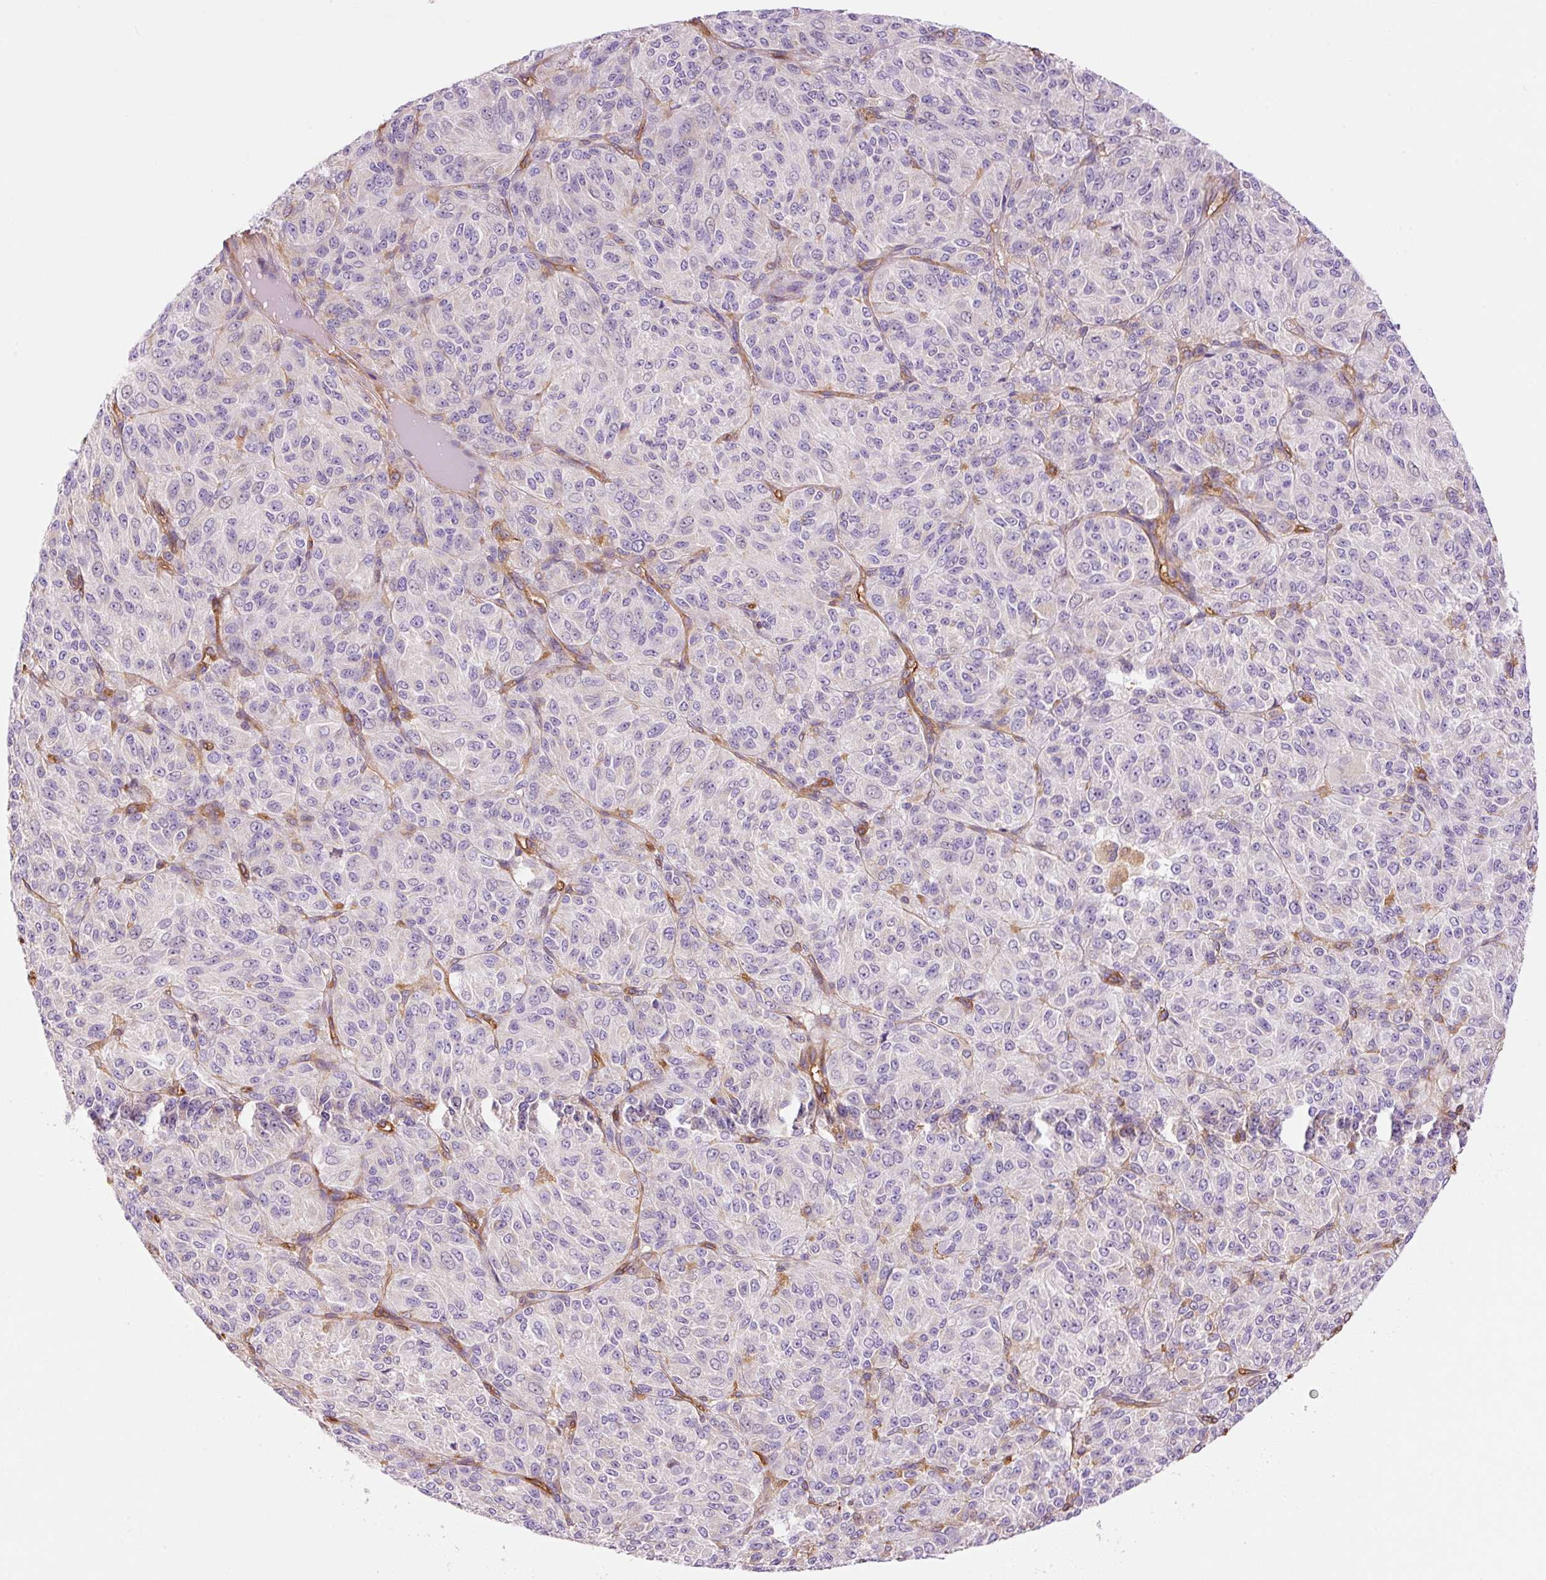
{"staining": {"intensity": "negative", "quantity": "none", "location": "none"}, "tissue": "melanoma", "cell_type": "Tumor cells", "image_type": "cancer", "snomed": [{"axis": "morphology", "description": "Malignant melanoma, Metastatic site"}, {"axis": "topography", "description": "Brain"}], "caption": "DAB (3,3'-diaminobenzidine) immunohistochemical staining of human malignant melanoma (metastatic site) demonstrates no significant positivity in tumor cells.", "gene": "IL10RB", "patient": {"sex": "female", "age": 56}}